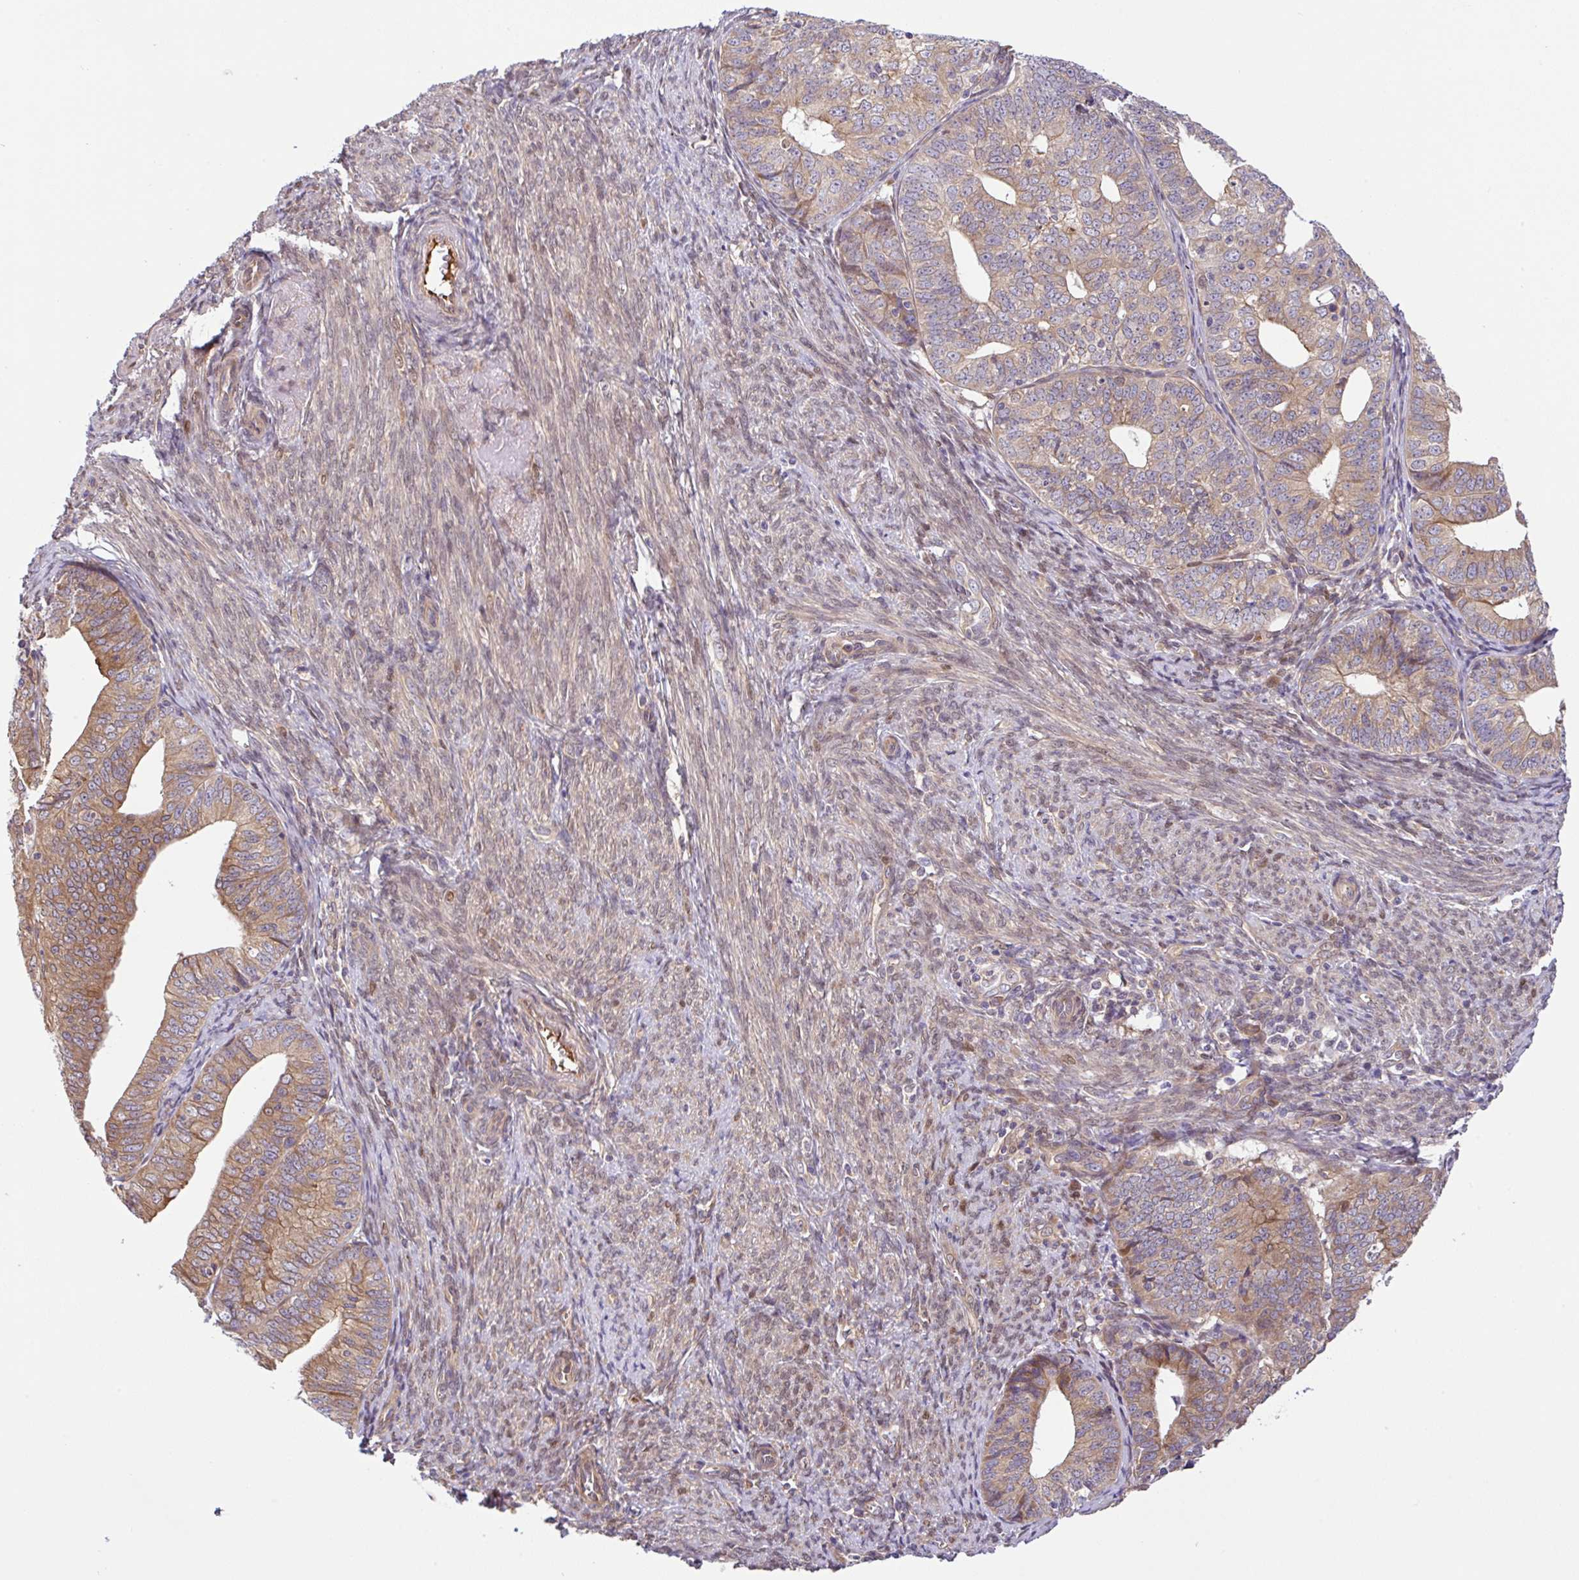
{"staining": {"intensity": "moderate", "quantity": ">75%", "location": "cytoplasmic/membranous"}, "tissue": "endometrial cancer", "cell_type": "Tumor cells", "image_type": "cancer", "snomed": [{"axis": "morphology", "description": "Adenocarcinoma, NOS"}, {"axis": "topography", "description": "Endometrium"}], "caption": "Immunohistochemical staining of human adenocarcinoma (endometrial) reveals medium levels of moderate cytoplasmic/membranous expression in approximately >75% of tumor cells.", "gene": "UBE4A", "patient": {"sex": "female", "age": 56}}